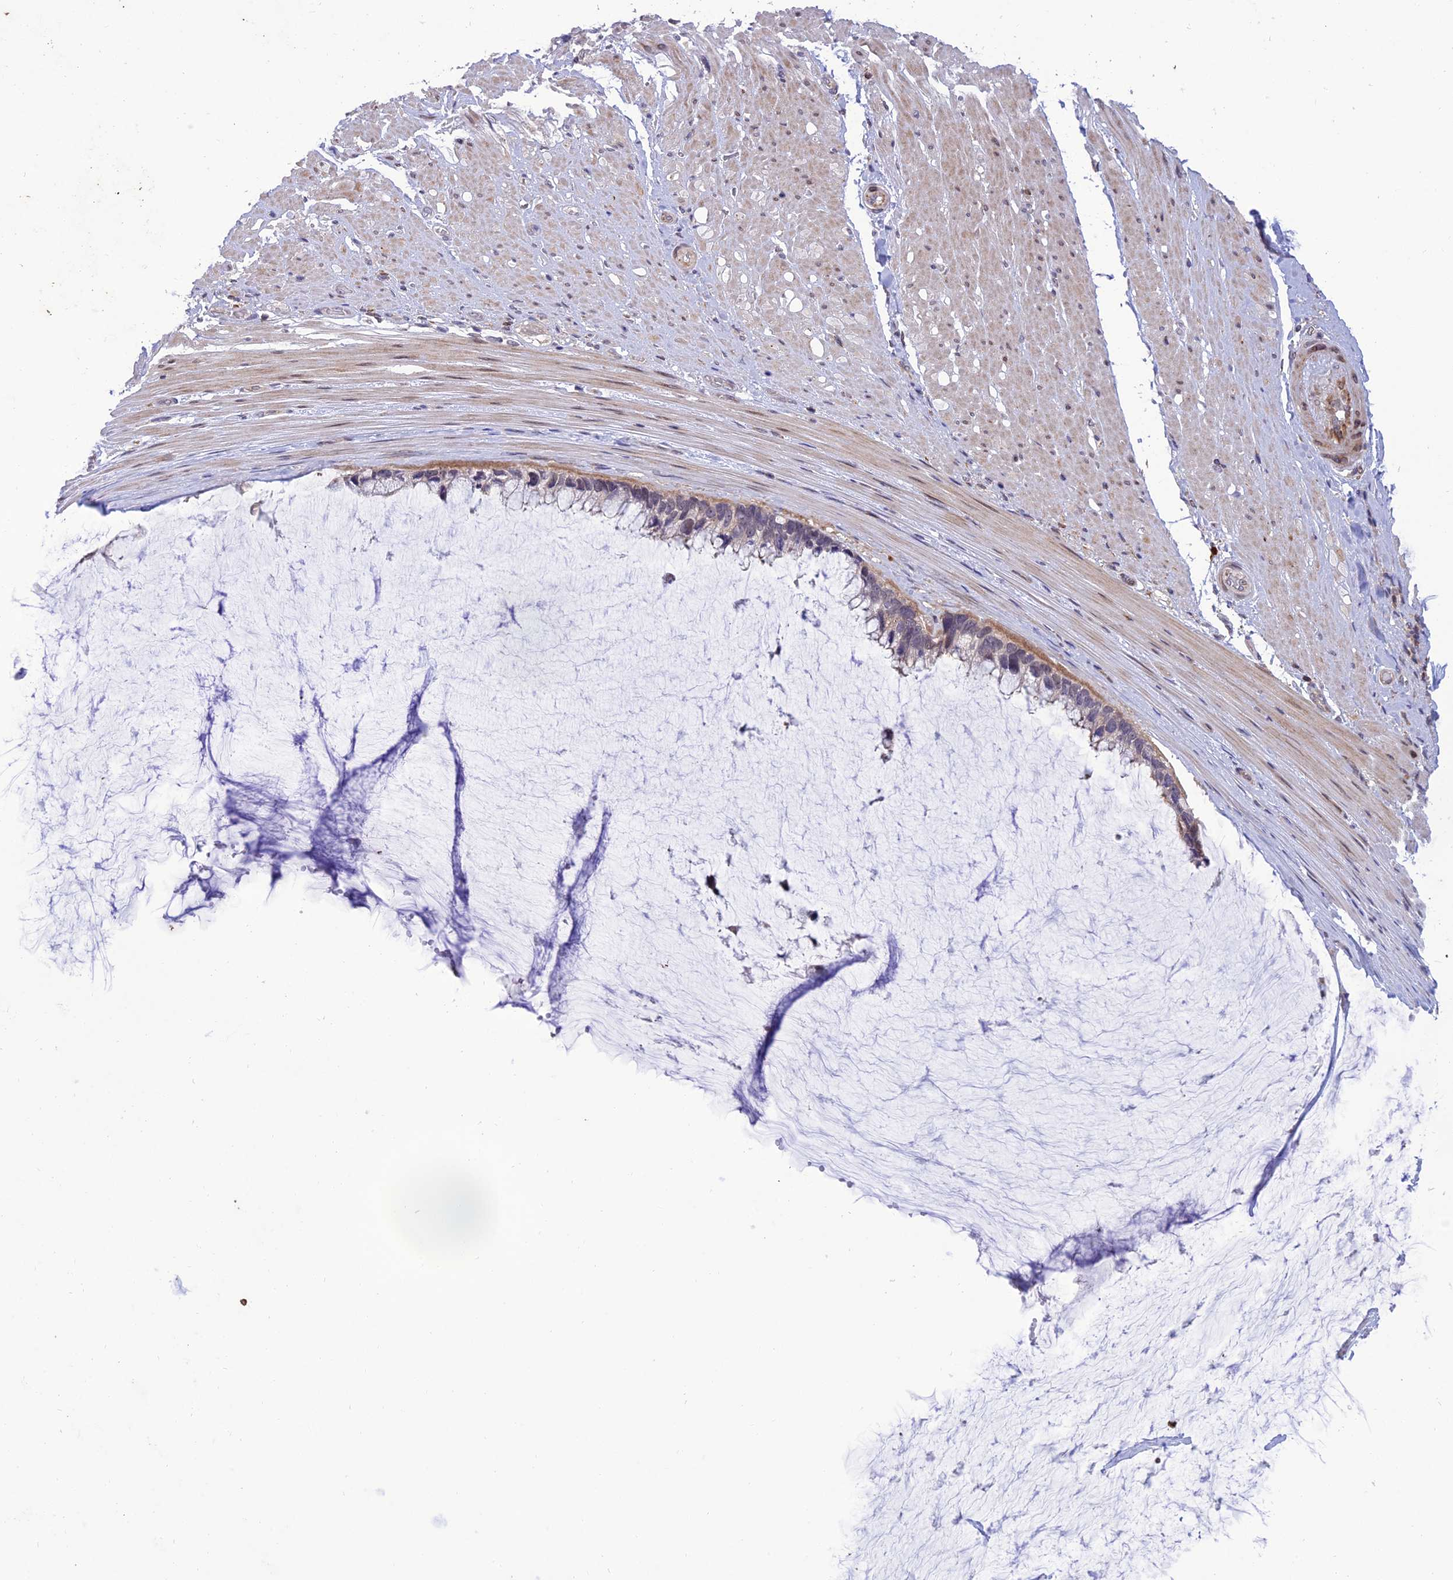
{"staining": {"intensity": "weak", "quantity": "25%-75%", "location": "cytoplasmic/membranous,nuclear"}, "tissue": "ovarian cancer", "cell_type": "Tumor cells", "image_type": "cancer", "snomed": [{"axis": "morphology", "description": "Cystadenocarcinoma, mucinous, NOS"}, {"axis": "topography", "description": "Ovary"}], "caption": "An image of human mucinous cystadenocarcinoma (ovarian) stained for a protein reveals weak cytoplasmic/membranous and nuclear brown staining in tumor cells.", "gene": "FAM76A", "patient": {"sex": "female", "age": 39}}